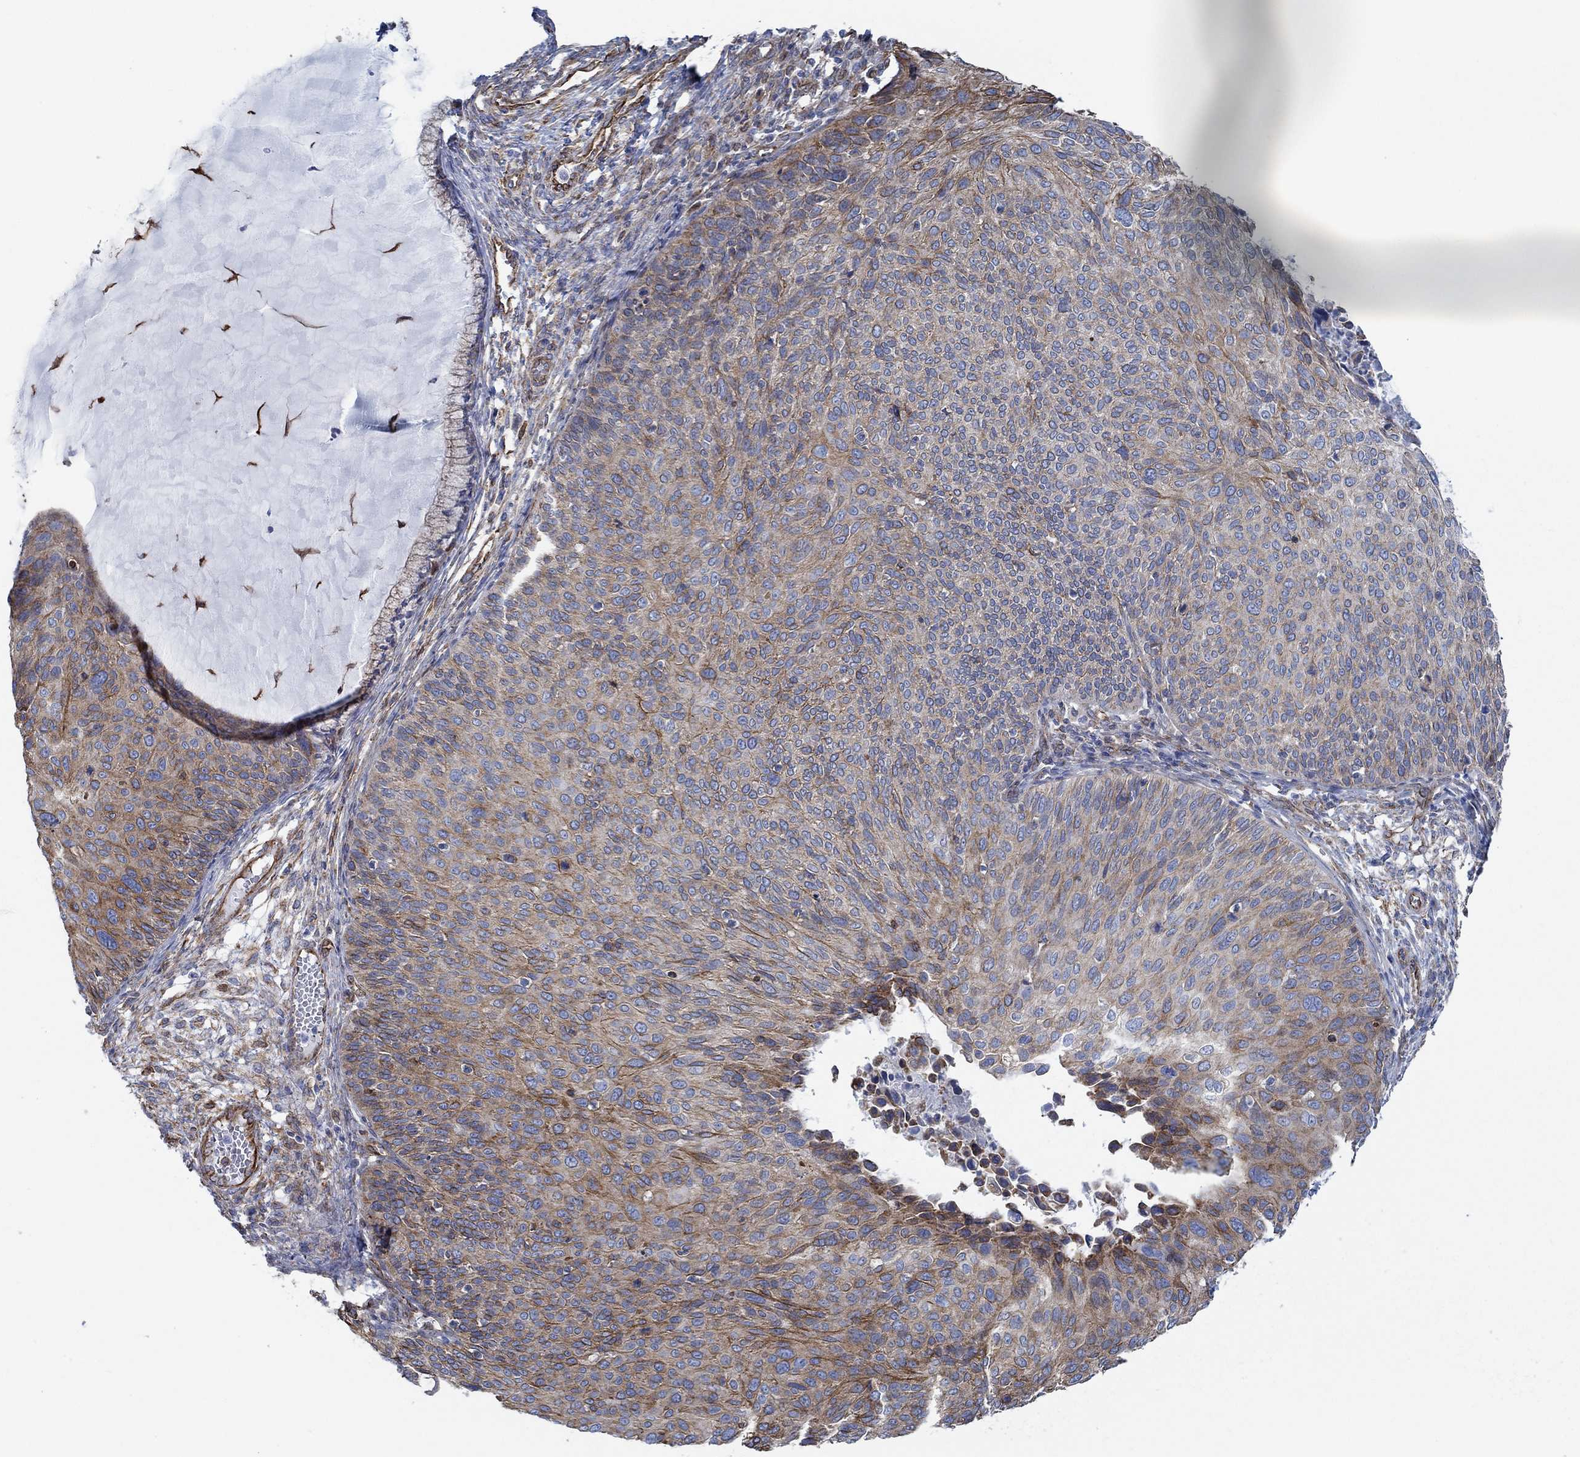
{"staining": {"intensity": "moderate", "quantity": "<25%", "location": "cytoplasmic/membranous"}, "tissue": "cervical cancer", "cell_type": "Tumor cells", "image_type": "cancer", "snomed": [{"axis": "morphology", "description": "Squamous cell carcinoma, NOS"}, {"axis": "topography", "description": "Cervix"}], "caption": "The histopathology image demonstrates a brown stain indicating the presence of a protein in the cytoplasmic/membranous of tumor cells in cervical cancer.", "gene": "STC2", "patient": {"sex": "female", "age": 36}}